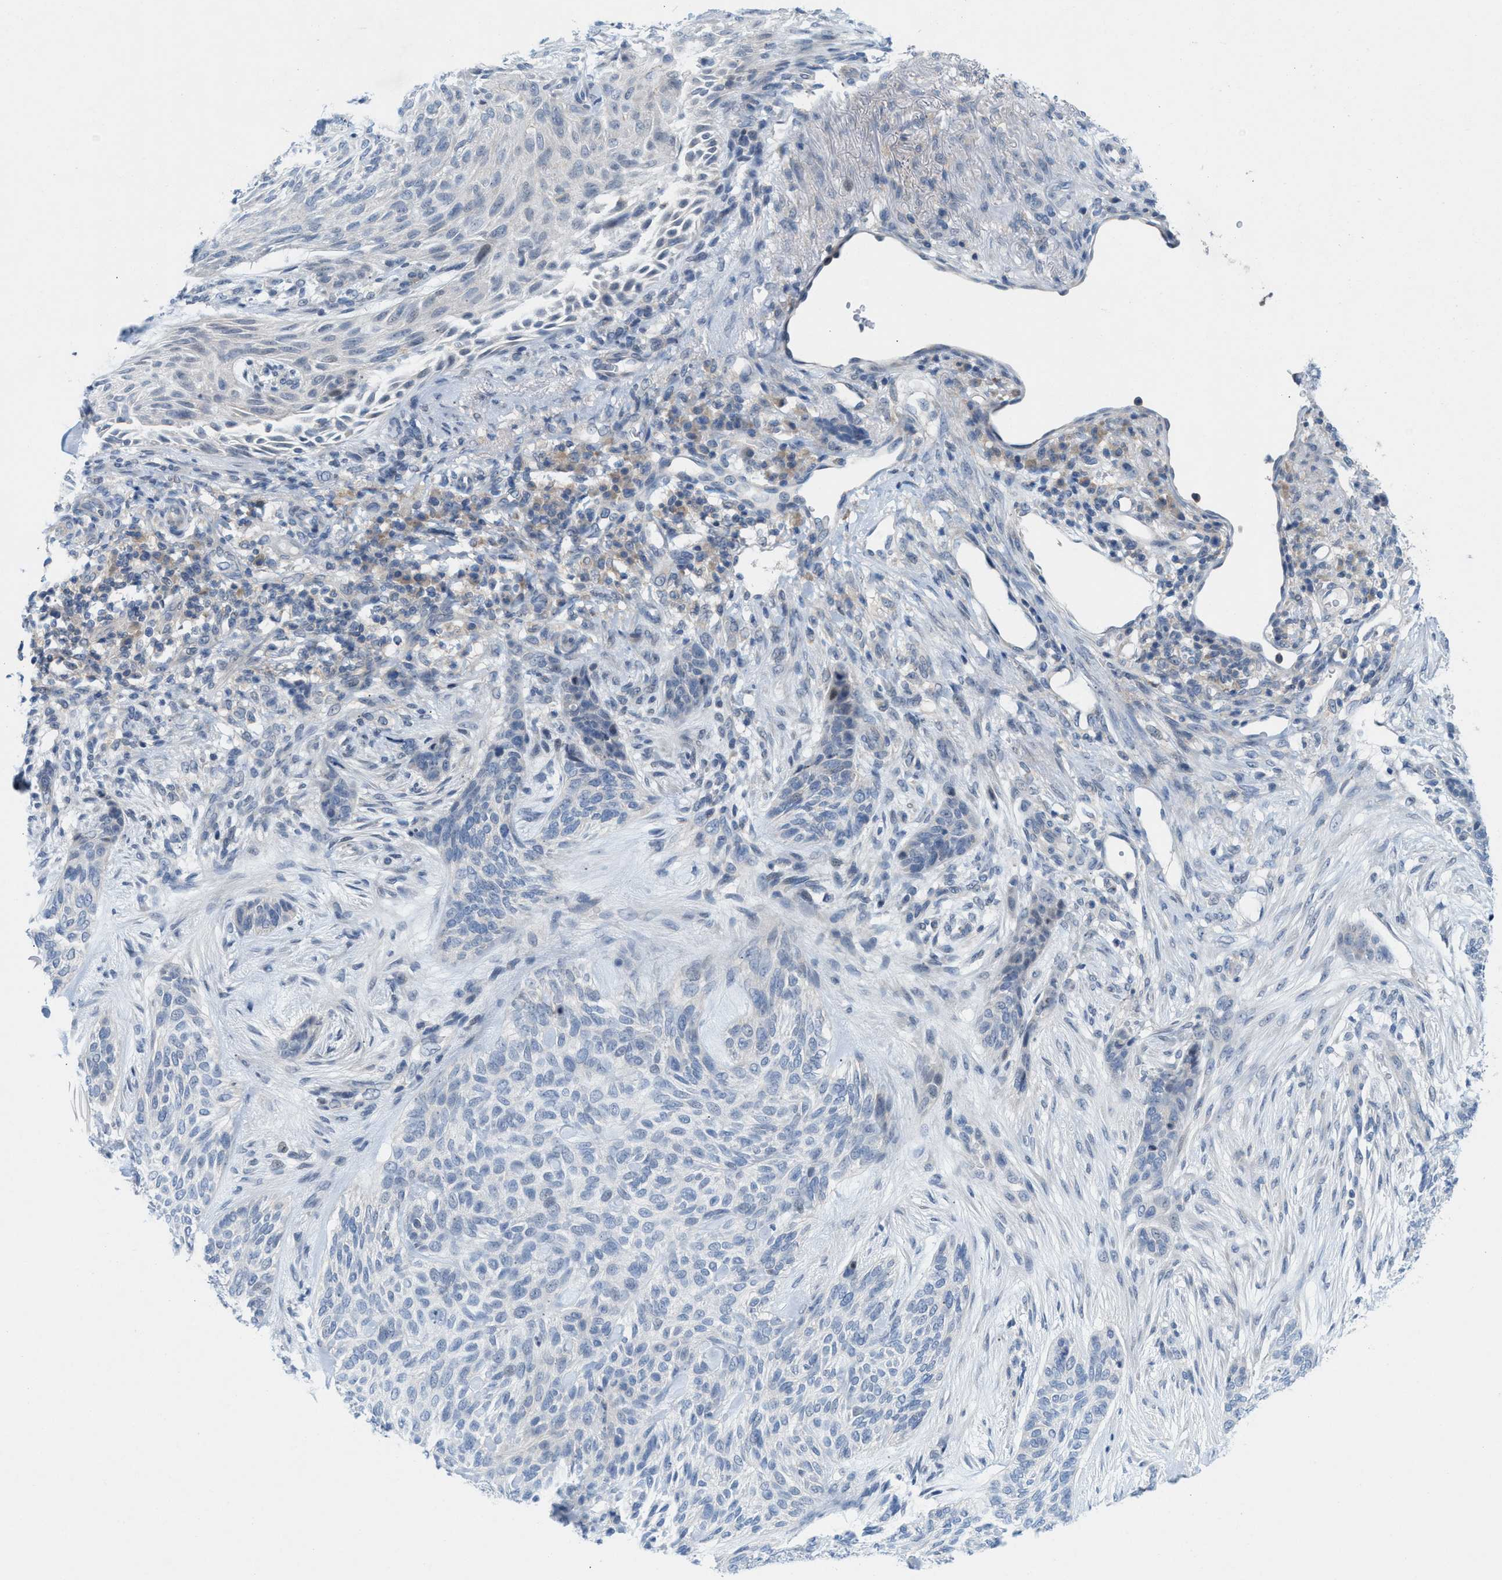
{"staining": {"intensity": "negative", "quantity": "none", "location": "none"}, "tissue": "skin cancer", "cell_type": "Tumor cells", "image_type": "cancer", "snomed": [{"axis": "morphology", "description": "Basal cell carcinoma"}, {"axis": "topography", "description": "Skin"}], "caption": "This is an immunohistochemistry photomicrograph of basal cell carcinoma (skin). There is no expression in tumor cells.", "gene": "WIPI2", "patient": {"sex": "male", "age": 55}}